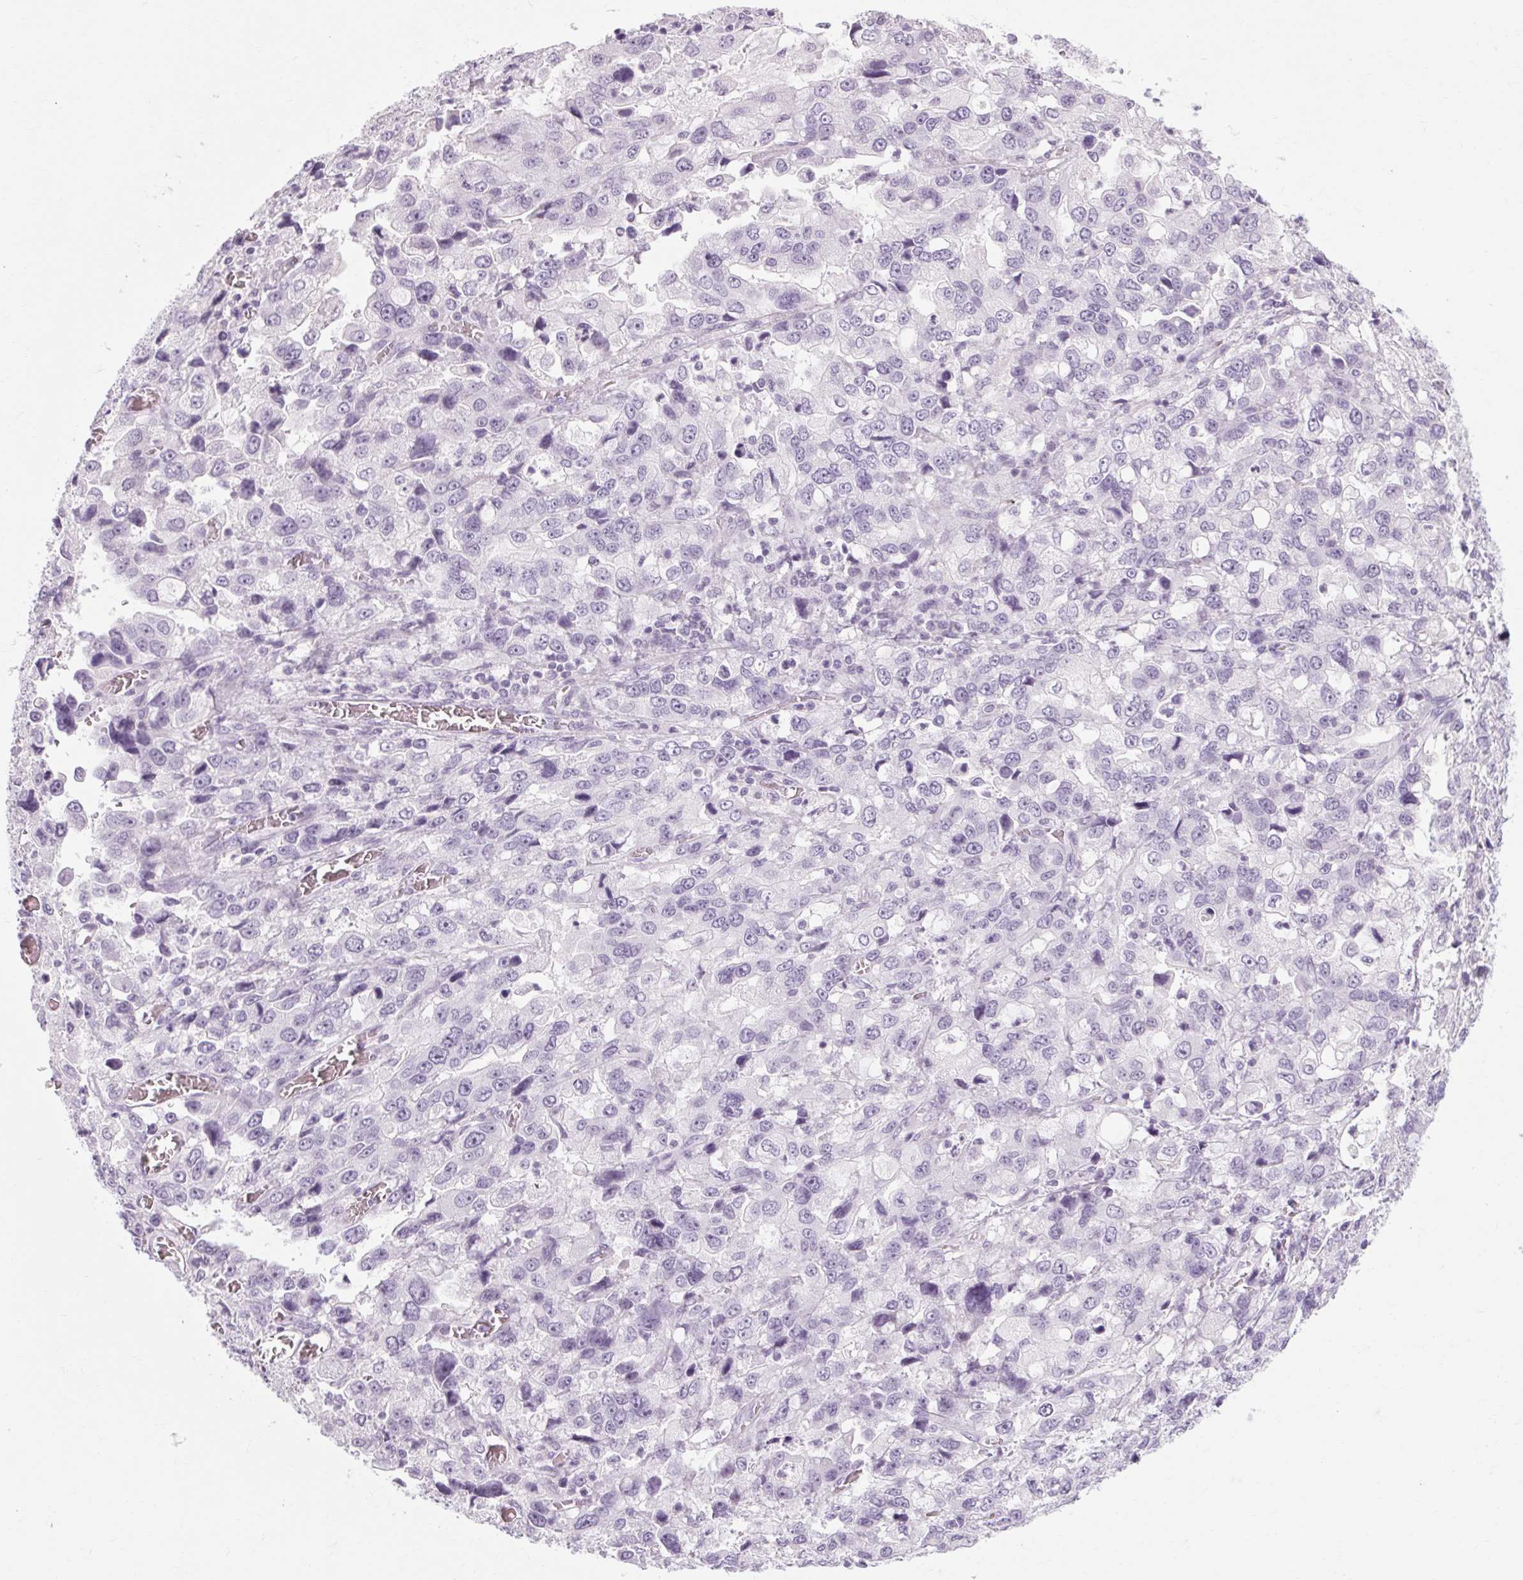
{"staining": {"intensity": "negative", "quantity": "none", "location": "none"}, "tissue": "stomach cancer", "cell_type": "Tumor cells", "image_type": "cancer", "snomed": [{"axis": "morphology", "description": "Adenocarcinoma, NOS"}, {"axis": "topography", "description": "Stomach, upper"}], "caption": "Tumor cells show no significant protein expression in stomach cancer. (Brightfield microscopy of DAB (3,3'-diaminobenzidine) immunohistochemistry at high magnification).", "gene": "POMC", "patient": {"sex": "female", "age": 81}}